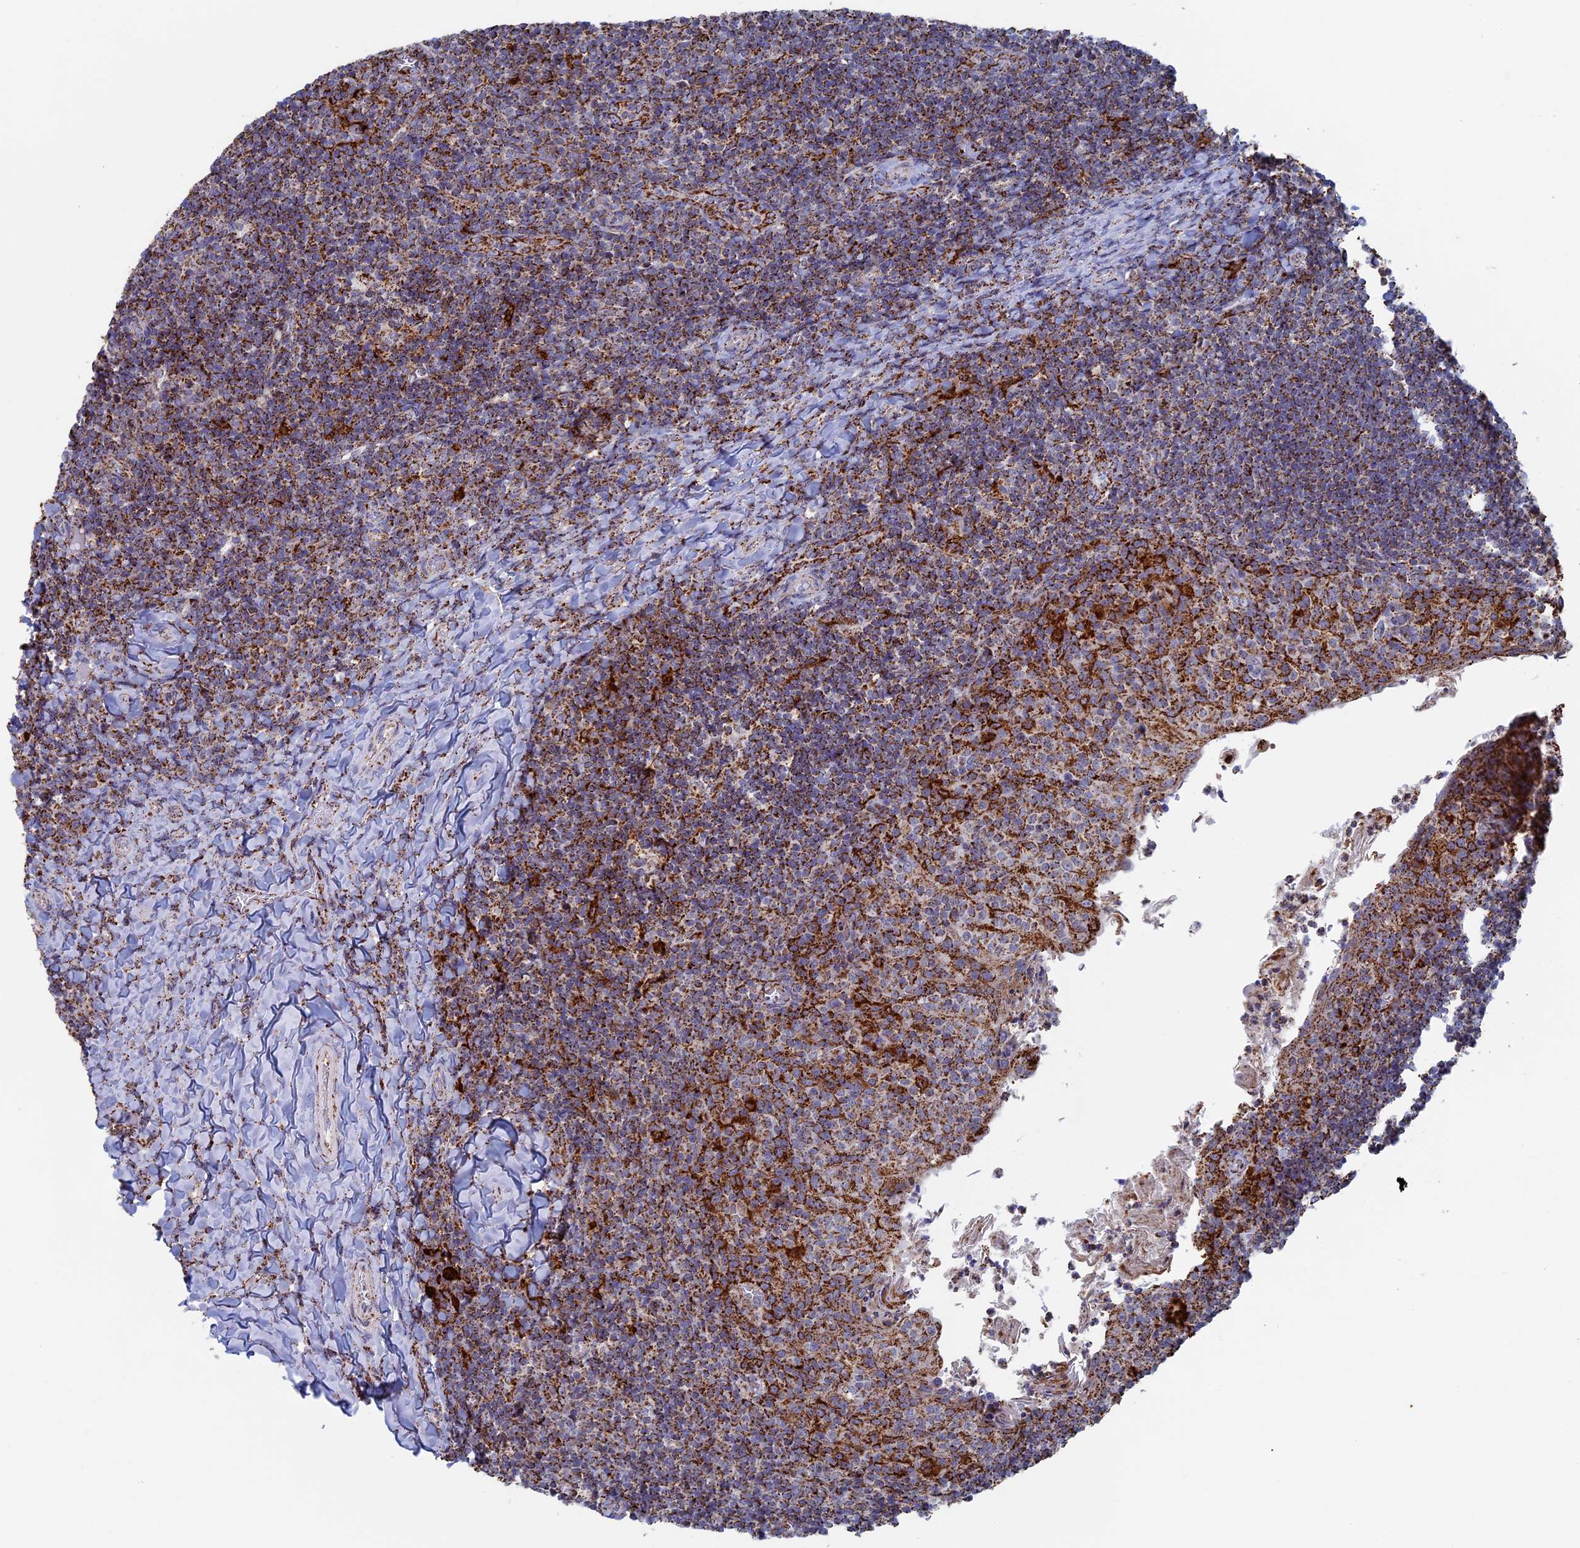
{"staining": {"intensity": "moderate", "quantity": "<25%", "location": "cytoplasmic/membranous"}, "tissue": "tonsil", "cell_type": "Germinal center cells", "image_type": "normal", "snomed": [{"axis": "morphology", "description": "Normal tissue, NOS"}, {"axis": "topography", "description": "Tonsil"}], "caption": "This micrograph shows immunohistochemistry staining of normal human tonsil, with low moderate cytoplasmic/membranous staining in about <25% of germinal center cells.", "gene": "SEC24D", "patient": {"sex": "female", "age": 10}}